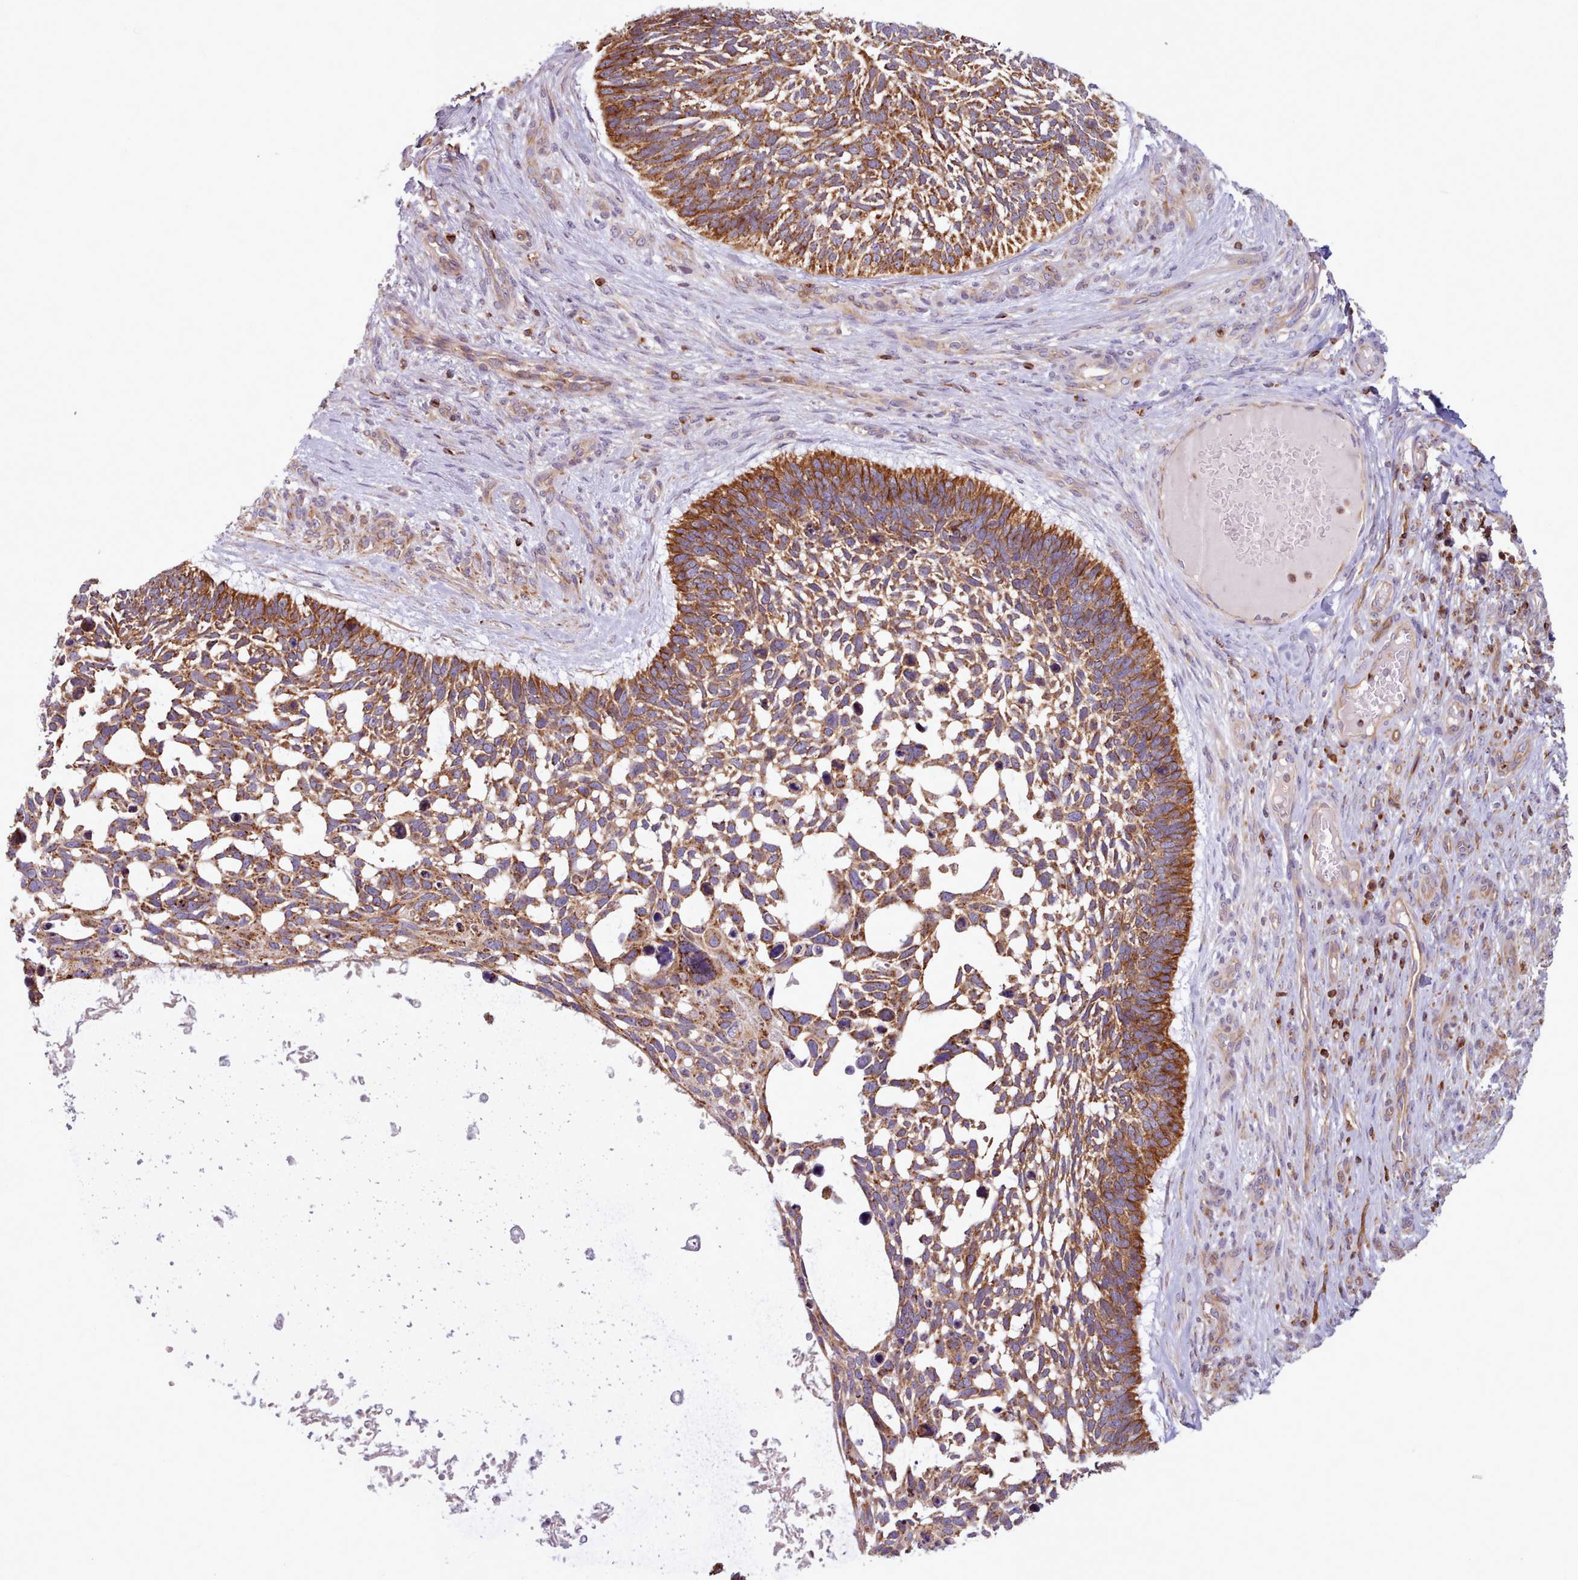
{"staining": {"intensity": "strong", "quantity": ">75%", "location": "cytoplasmic/membranous"}, "tissue": "skin cancer", "cell_type": "Tumor cells", "image_type": "cancer", "snomed": [{"axis": "morphology", "description": "Basal cell carcinoma"}, {"axis": "topography", "description": "Skin"}], "caption": "Immunohistochemical staining of skin cancer demonstrates strong cytoplasmic/membranous protein staining in approximately >75% of tumor cells.", "gene": "CRYBG1", "patient": {"sex": "male", "age": 88}}